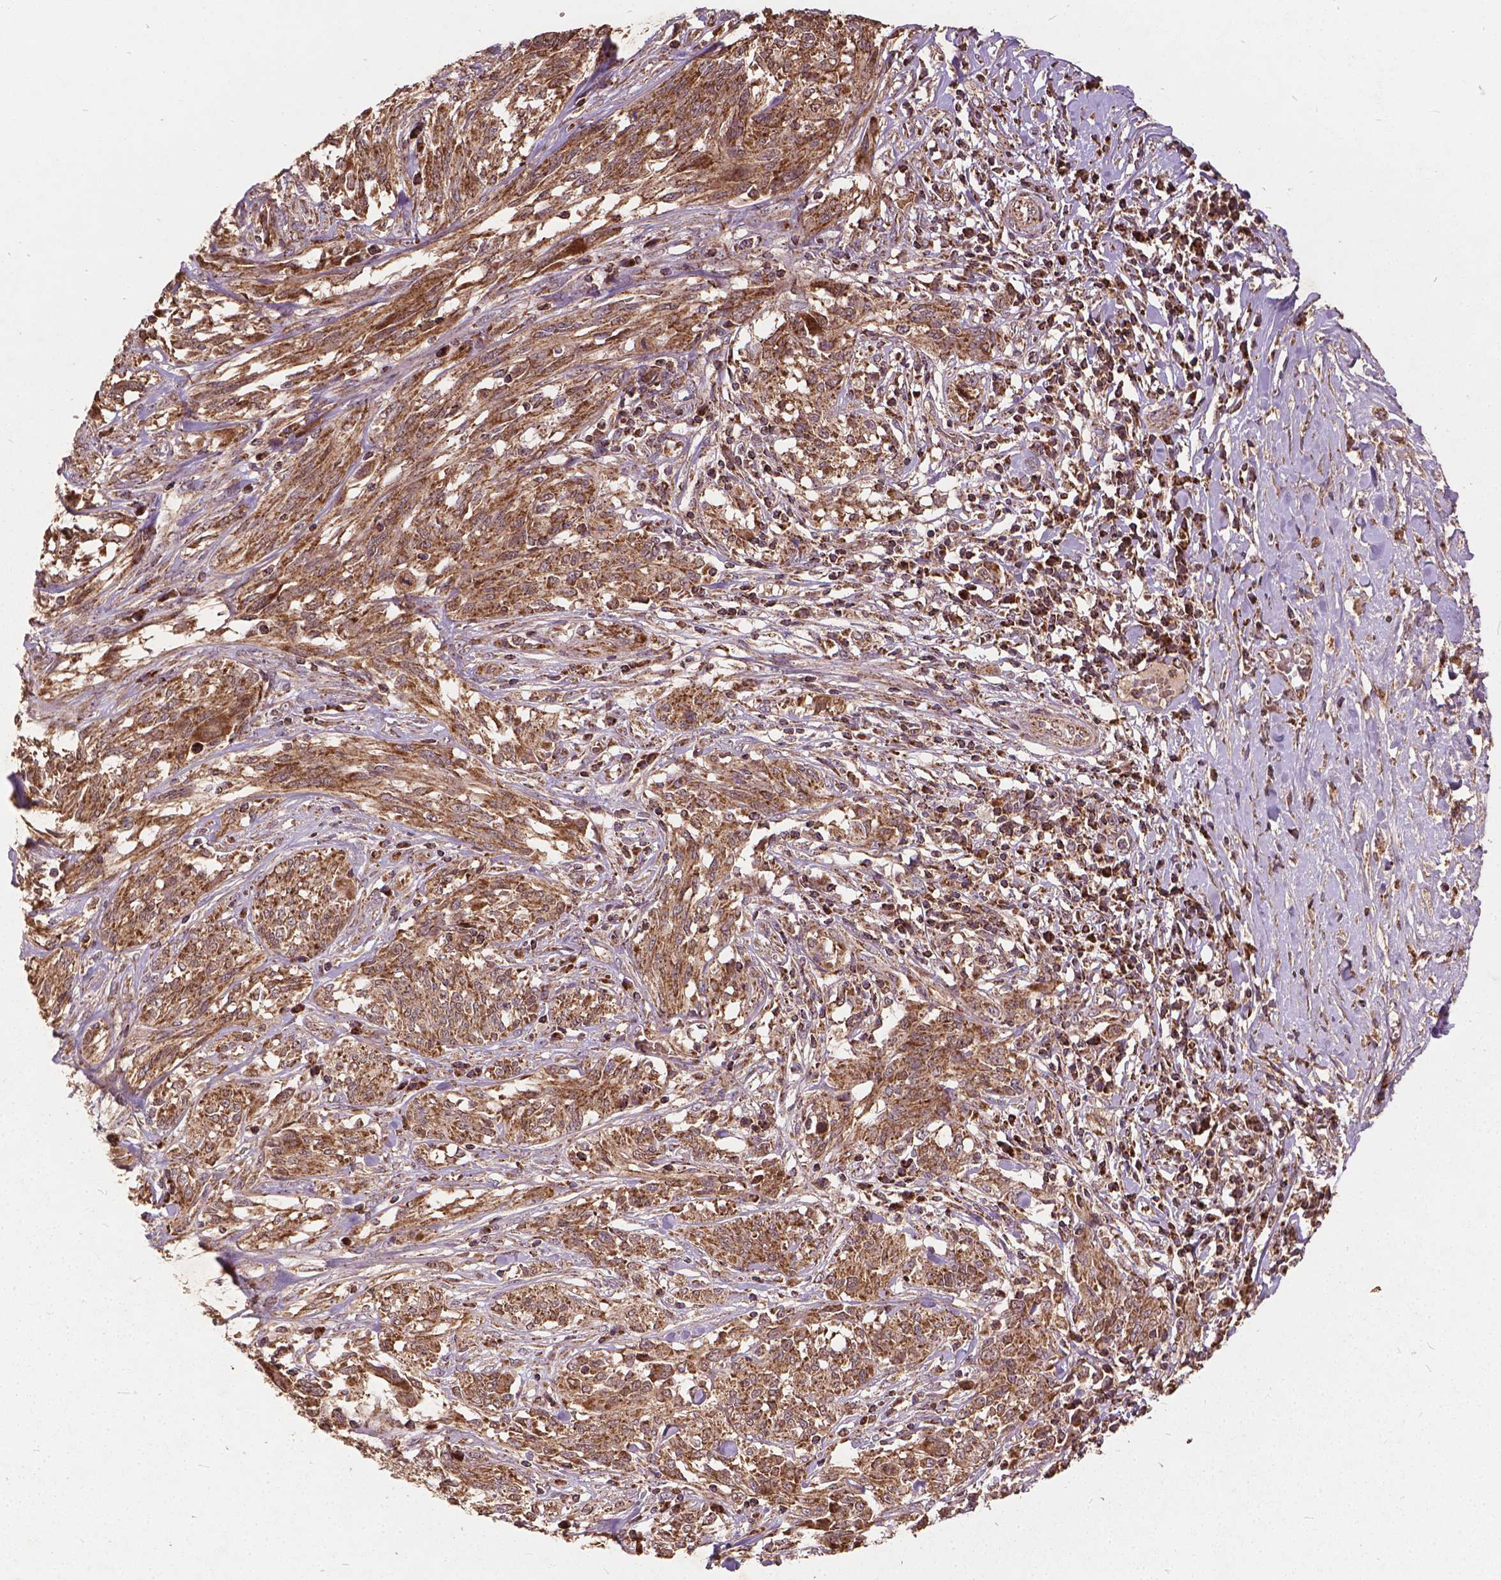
{"staining": {"intensity": "moderate", "quantity": ">75%", "location": "cytoplasmic/membranous"}, "tissue": "melanoma", "cell_type": "Tumor cells", "image_type": "cancer", "snomed": [{"axis": "morphology", "description": "Malignant melanoma, NOS"}, {"axis": "topography", "description": "Skin"}], "caption": "Brown immunohistochemical staining in malignant melanoma demonstrates moderate cytoplasmic/membranous positivity in approximately >75% of tumor cells.", "gene": "UBXN2A", "patient": {"sex": "female", "age": 91}}